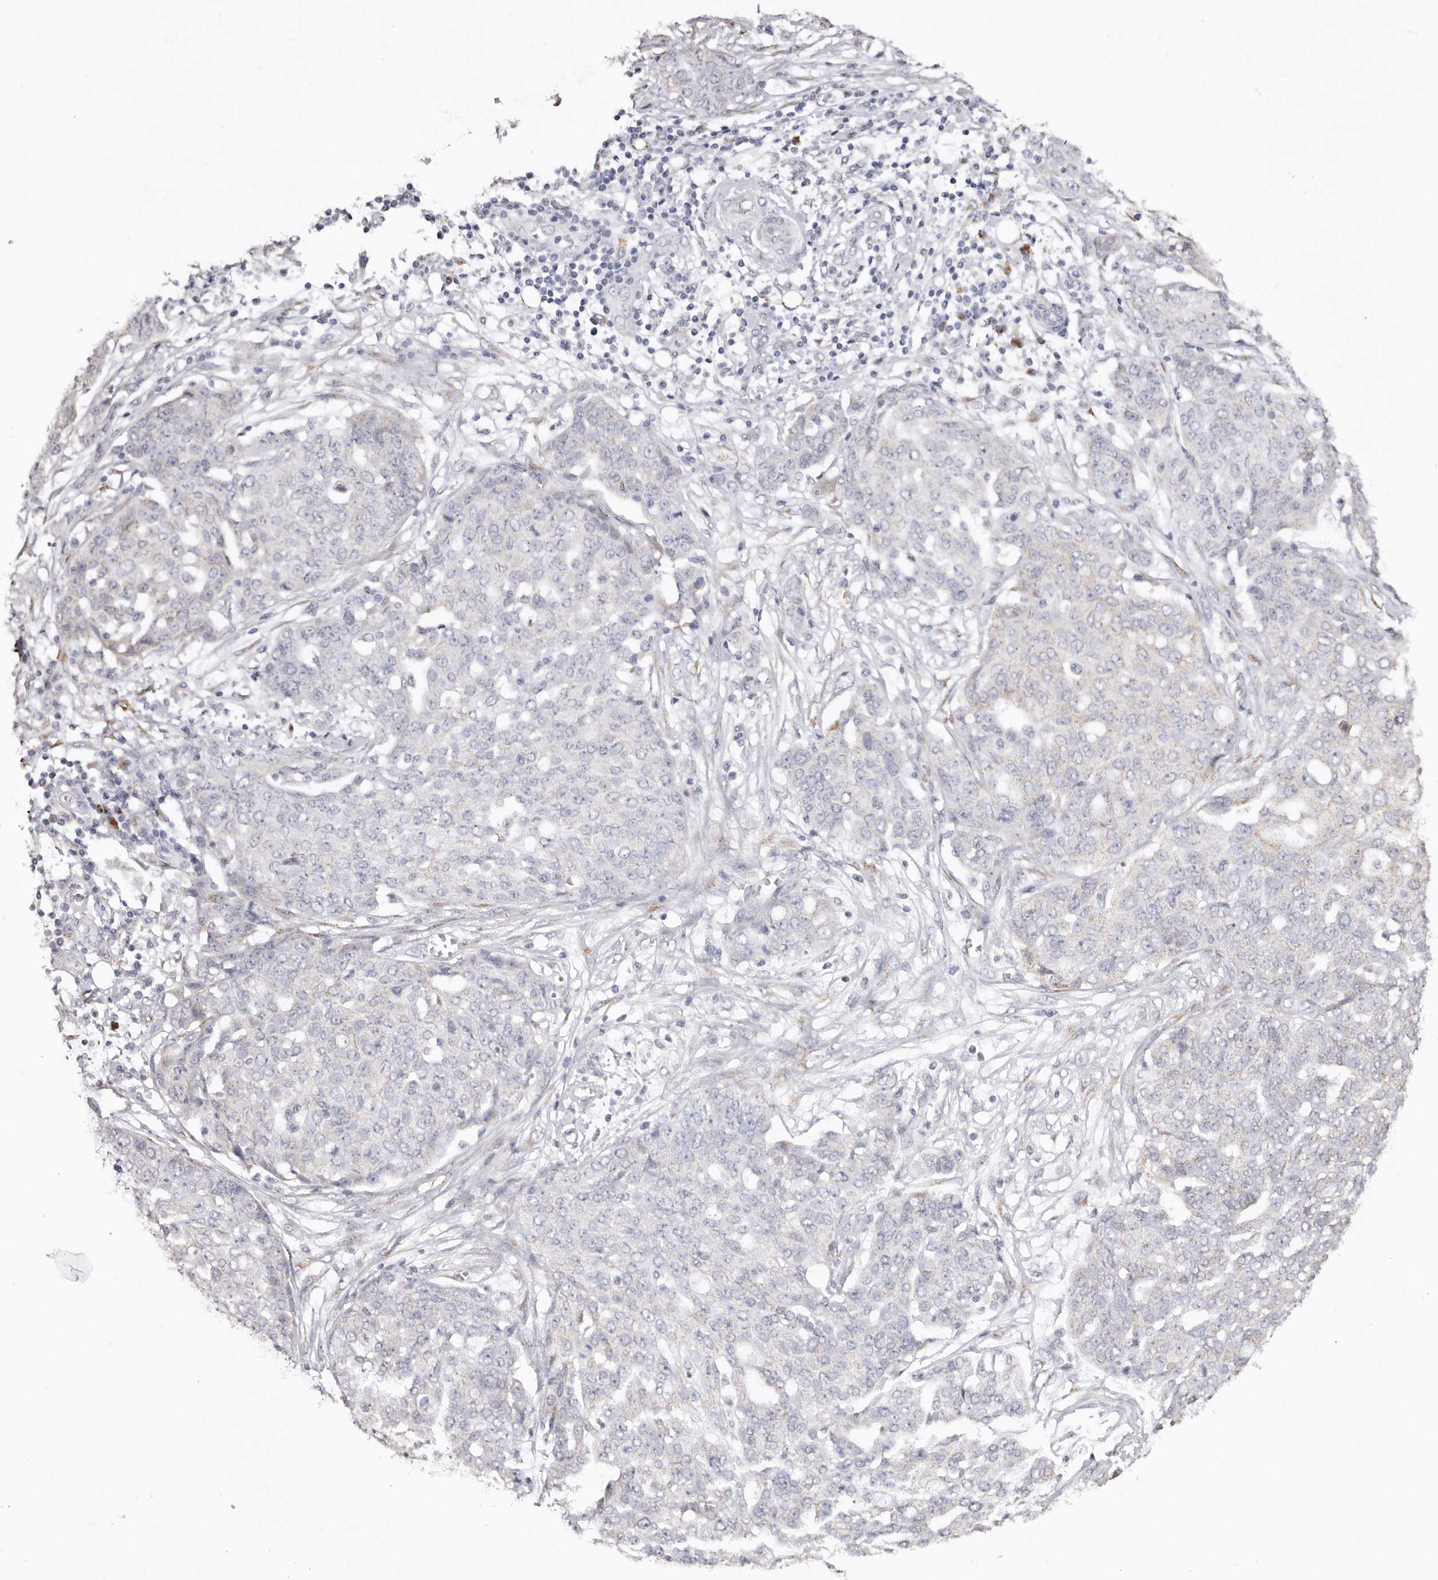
{"staining": {"intensity": "negative", "quantity": "none", "location": "none"}, "tissue": "ovarian cancer", "cell_type": "Tumor cells", "image_type": "cancer", "snomed": [{"axis": "morphology", "description": "Cystadenocarcinoma, serous, NOS"}, {"axis": "topography", "description": "Soft tissue"}, {"axis": "topography", "description": "Ovary"}], "caption": "The photomicrograph shows no significant positivity in tumor cells of ovarian cancer.", "gene": "LGALS7B", "patient": {"sex": "female", "age": 57}}